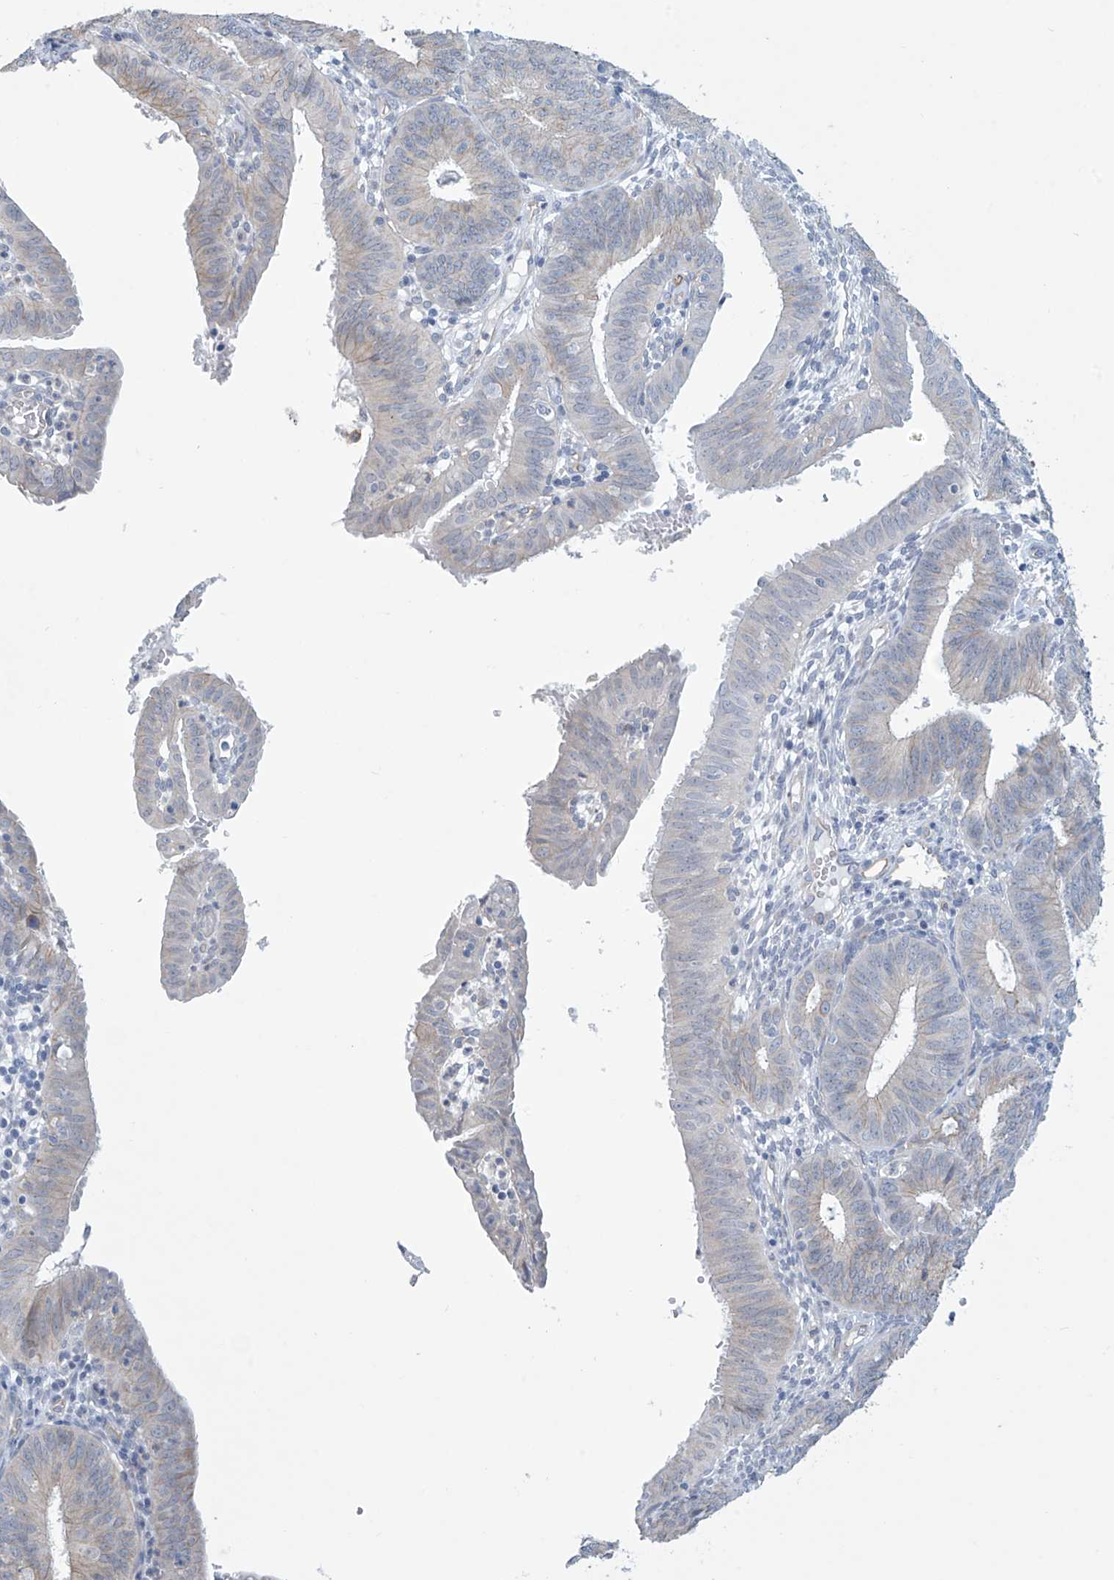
{"staining": {"intensity": "negative", "quantity": "none", "location": "none"}, "tissue": "endometrial cancer", "cell_type": "Tumor cells", "image_type": "cancer", "snomed": [{"axis": "morphology", "description": "Adenocarcinoma, NOS"}, {"axis": "topography", "description": "Endometrium"}], "caption": "A photomicrograph of human adenocarcinoma (endometrial) is negative for staining in tumor cells. The staining is performed using DAB brown chromogen with nuclei counter-stained in using hematoxylin.", "gene": "ABHD13", "patient": {"sex": "female", "age": 51}}